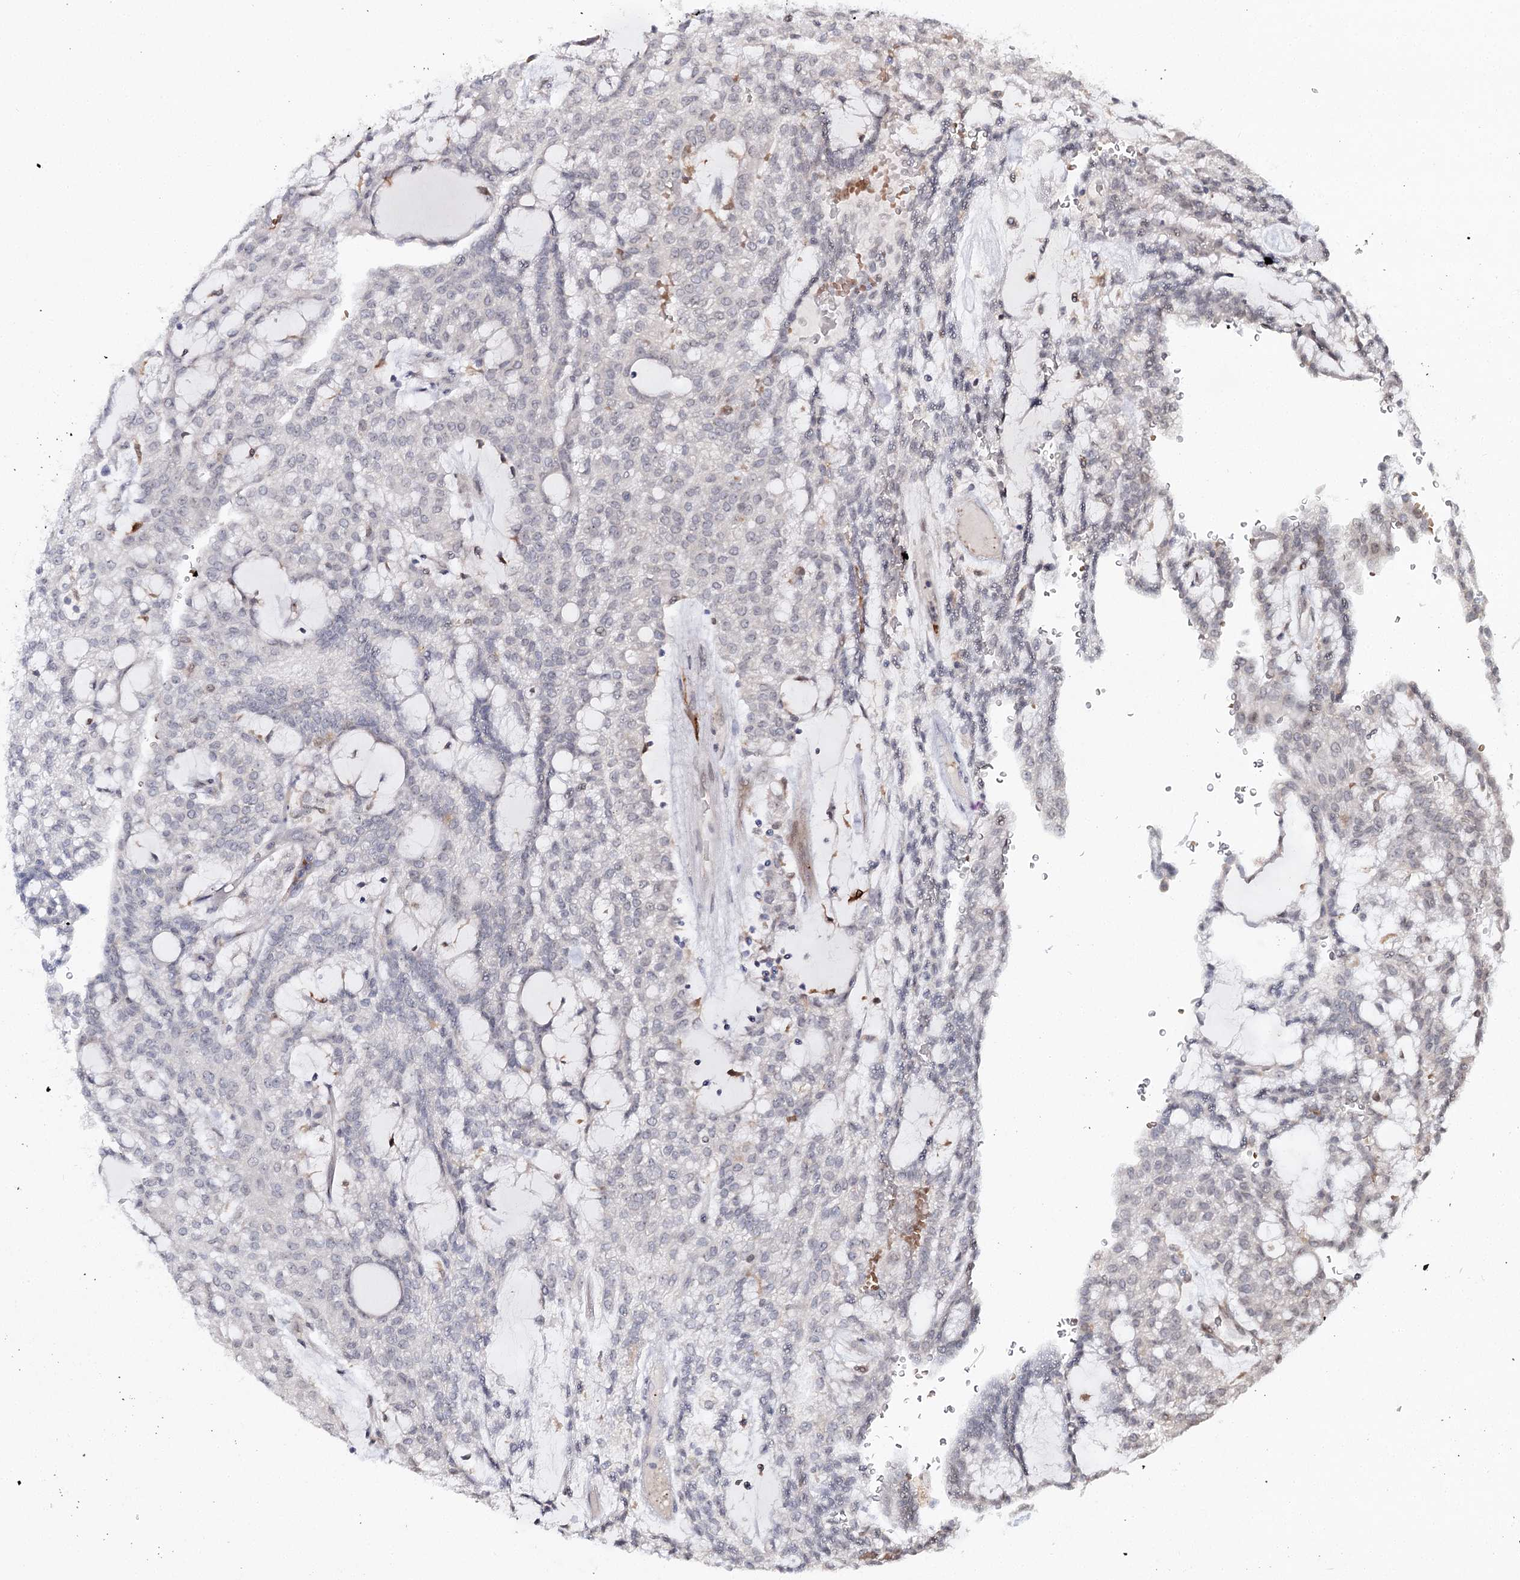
{"staining": {"intensity": "negative", "quantity": "none", "location": "none"}, "tissue": "renal cancer", "cell_type": "Tumor cells", "image_type": "cancer", "snomed": [{"axis": "morphology", "description": "Adenocarcinoma, NOS"}, {"axis": "topography", "description": "Kidney"}], "caption": "Immunohistochemistry image of adenocarcinoma (renal) stained for a protein (brown), which displays no expression in tumor cells.", "gene": "WDR36", "patient": {"sex": "male", "age": 63}}